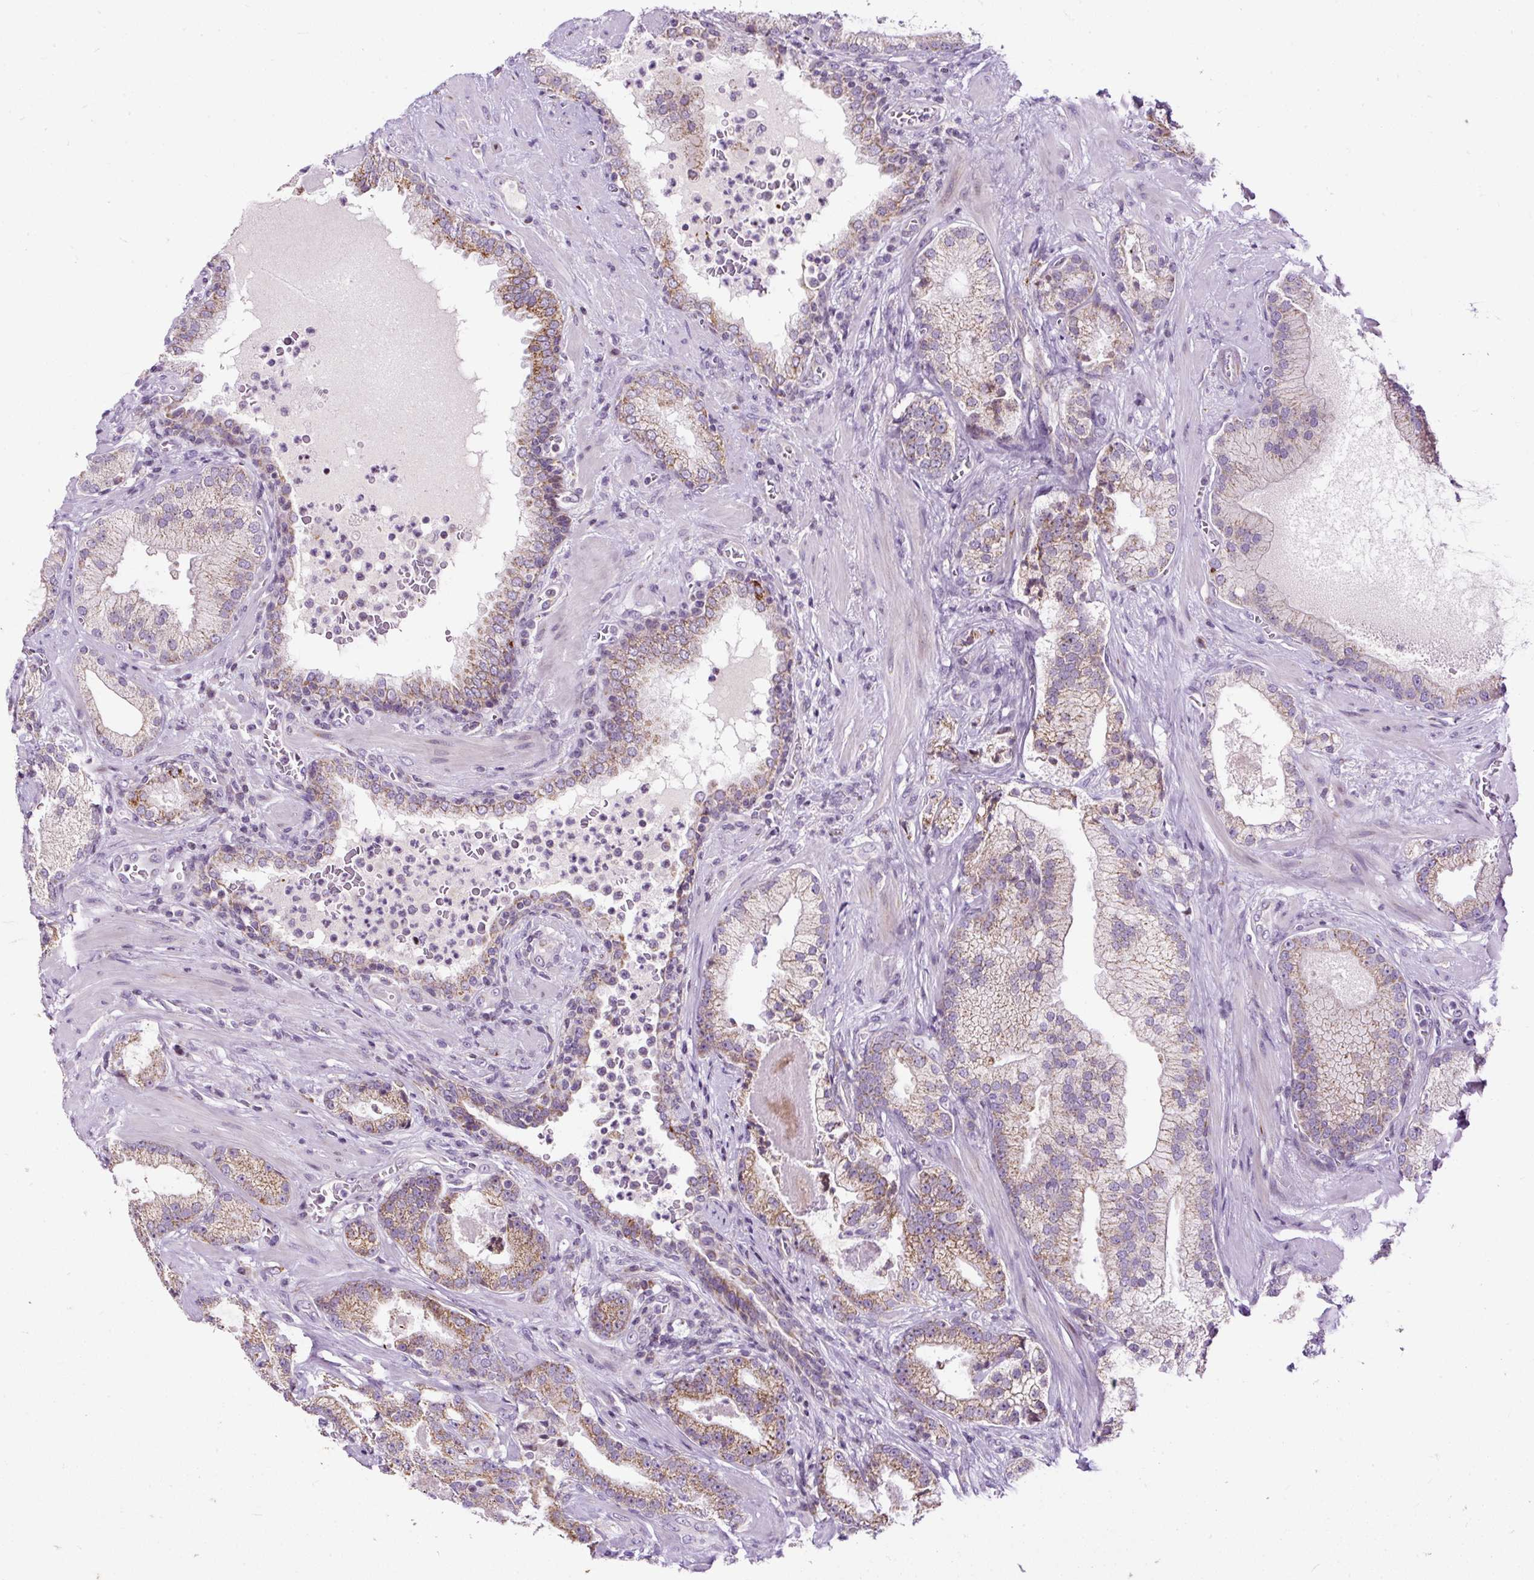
{"staining": {"intensity": "moderate", "quantity": ">75%", "location": "cytoplasmic/membranous"}, "tissue": "prostate cancer", "cell_type": "Tumor cells", "image_type": "cancer", "snomed": [{"axis": "morphology", "description": "Adenocarcinoma, High grade"}, {"axis": "topography", "description": "Prostate"}], "caption": "Immunohistochemical staining of human adenocarcinoma (high-grade) (prostate) exhibits moderate cytoplasmic/membranous protein staining in about >75% of tumor cells.", "gene": "FMC1", "patient": {"sex": "male", "age": 68}}